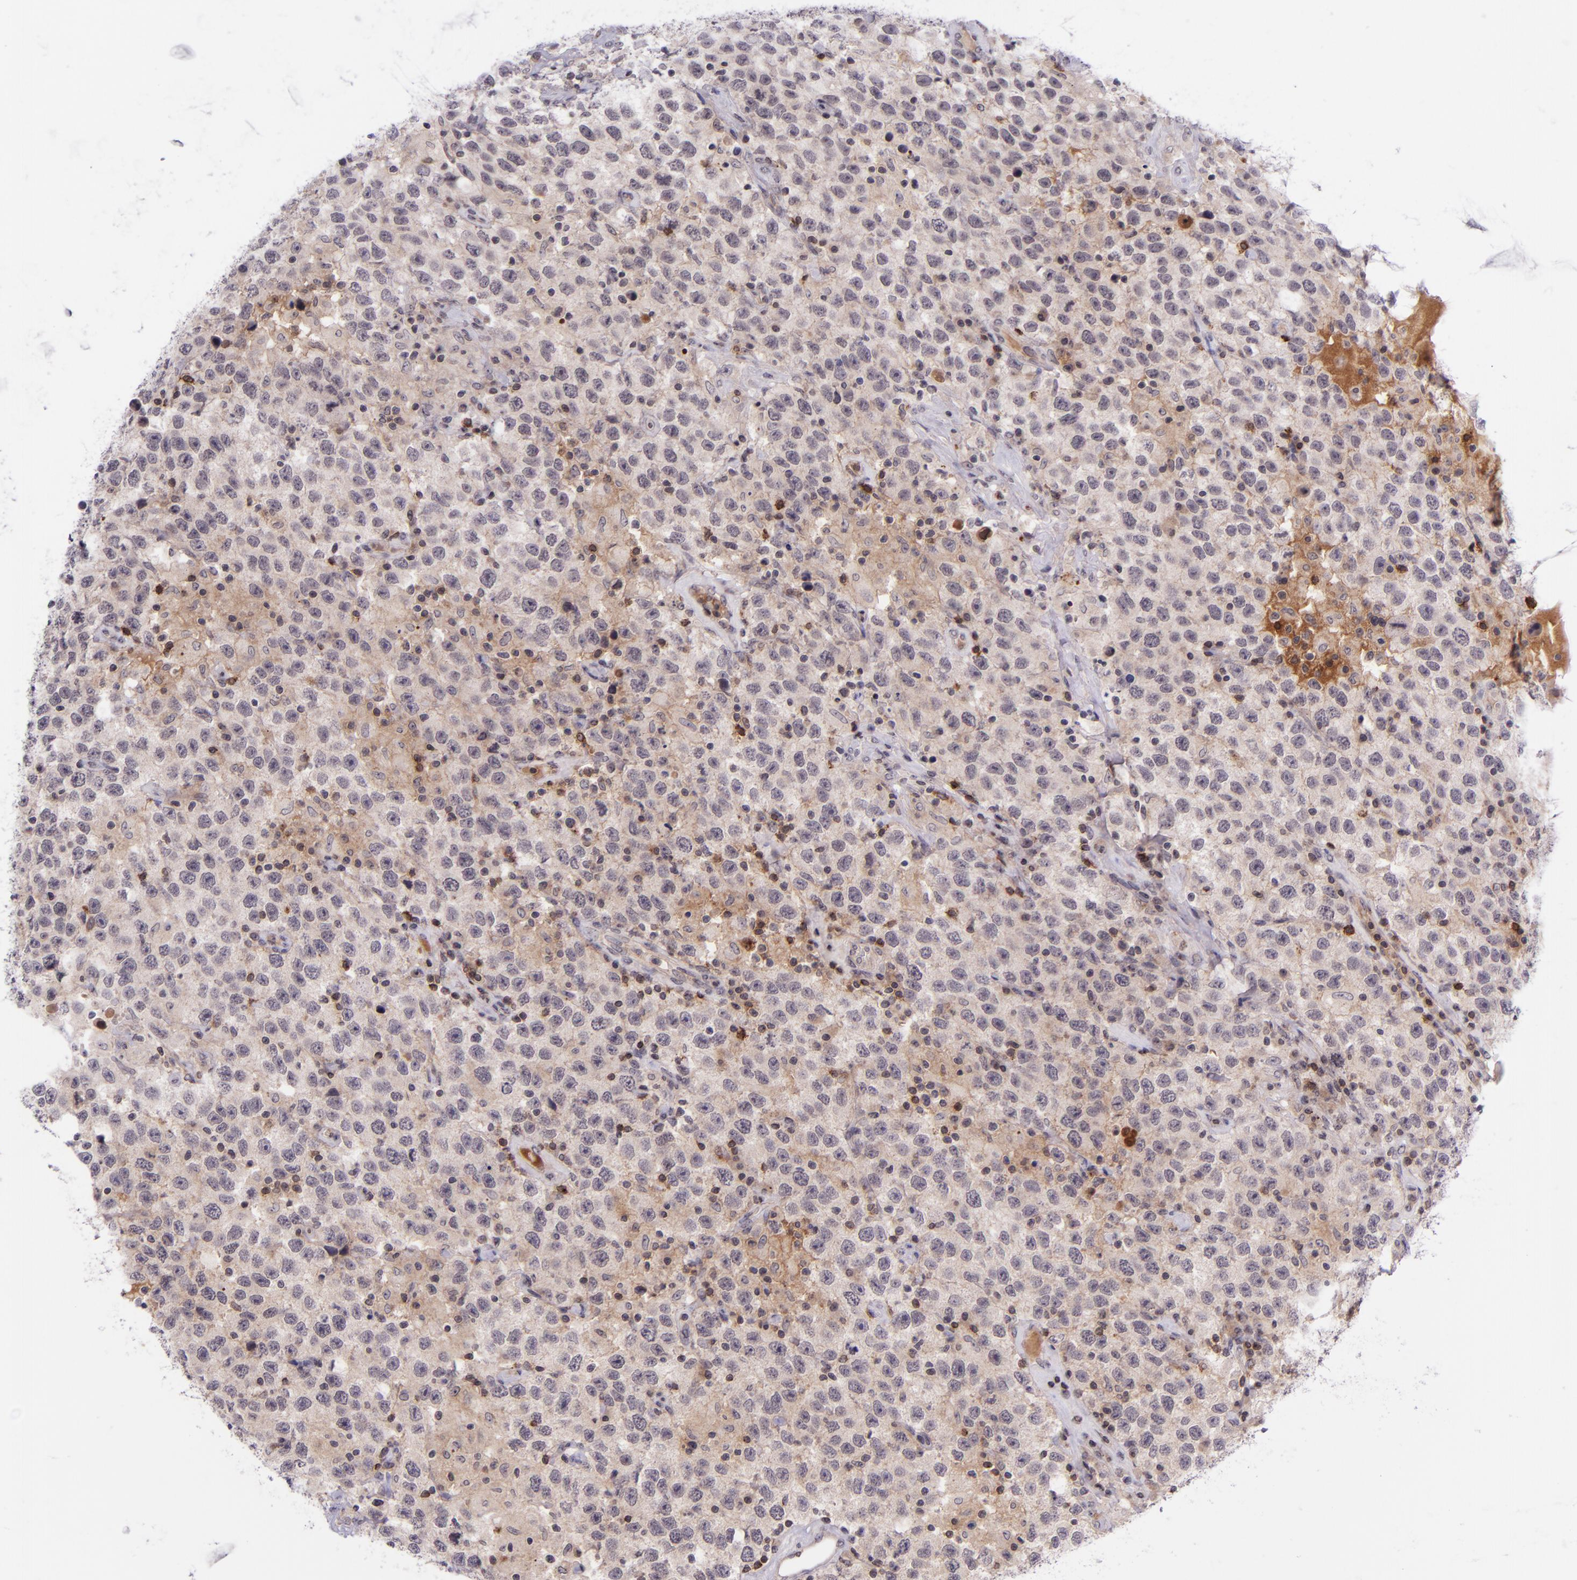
{"staining": {"intensity": "weak", "quantity": "25%-75%", "location": "cytoplasmic/membranous"}, "tissue": "testis cancer", "cell_type": "Tumor cells", "image_type": "cancer", "snomed": [{"axis": "morphology", "description": "Seminoma, NOS"}, {"axis": "topography", "description": "Testis"}], "caption": "An image of testis seminoma stained for a protein exhibits weak cytoplasmic/membranous brown staining in tumor cells.", "gene": "SELL", "patient": {"sex": "male", "age": 41}}